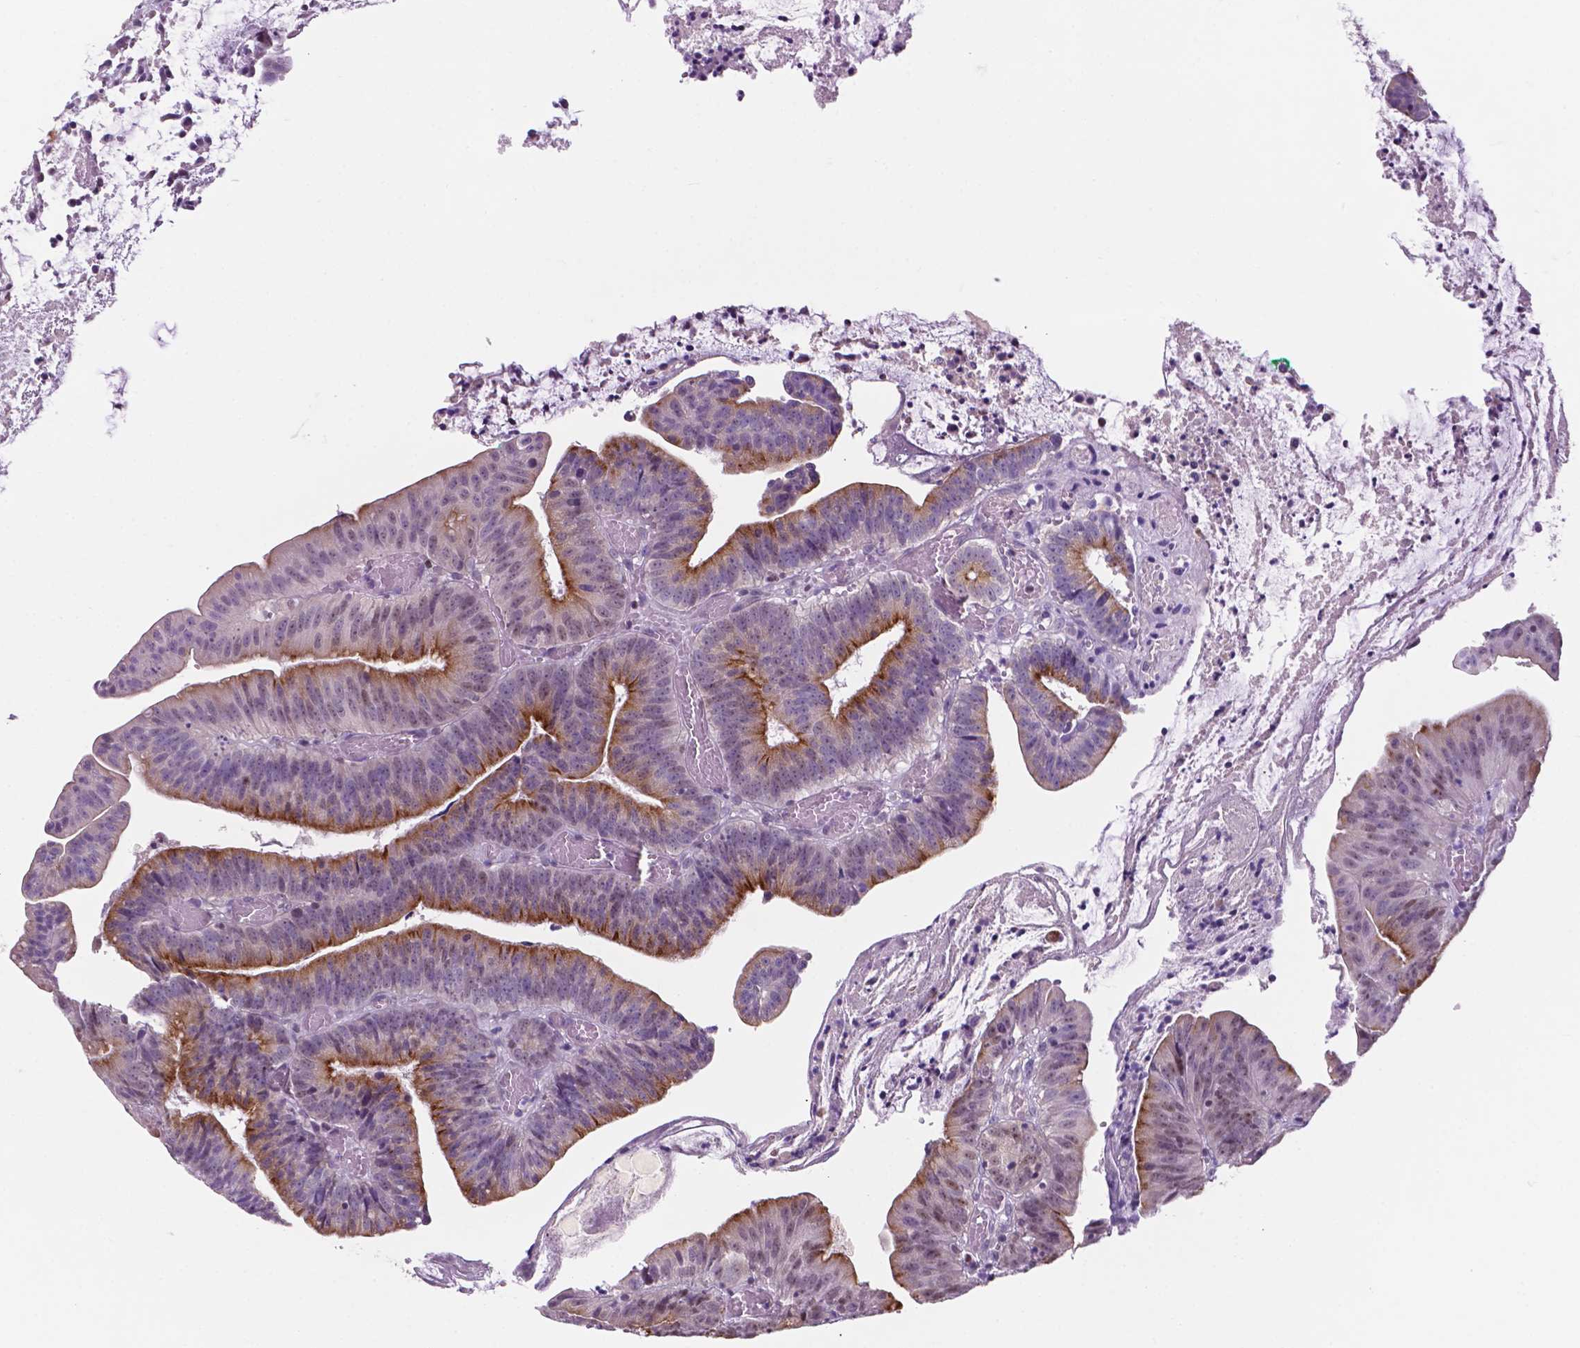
{"staining": {"intensity": "moderate", "quantity": "25%-75%", "location": "cytoplasmic/membranous"}, "tissue": "colorectal cancer", "cell_type": "Tumor cells", "image_type": "cancer", "snomed": [{"axis": "morphology", "description": "Adenocarcinoma, NOS"}, {"axis": "topography", "description": "Colon"}], "caption": "The micrograph exhibits staining of colorectal adenocarcinoma, revealing moderate cytoplasmic/membranous protein staining (brown color) within tumor cells.", "gene": "FAM50B", "patient": {"sex": "female", "age": 78}}